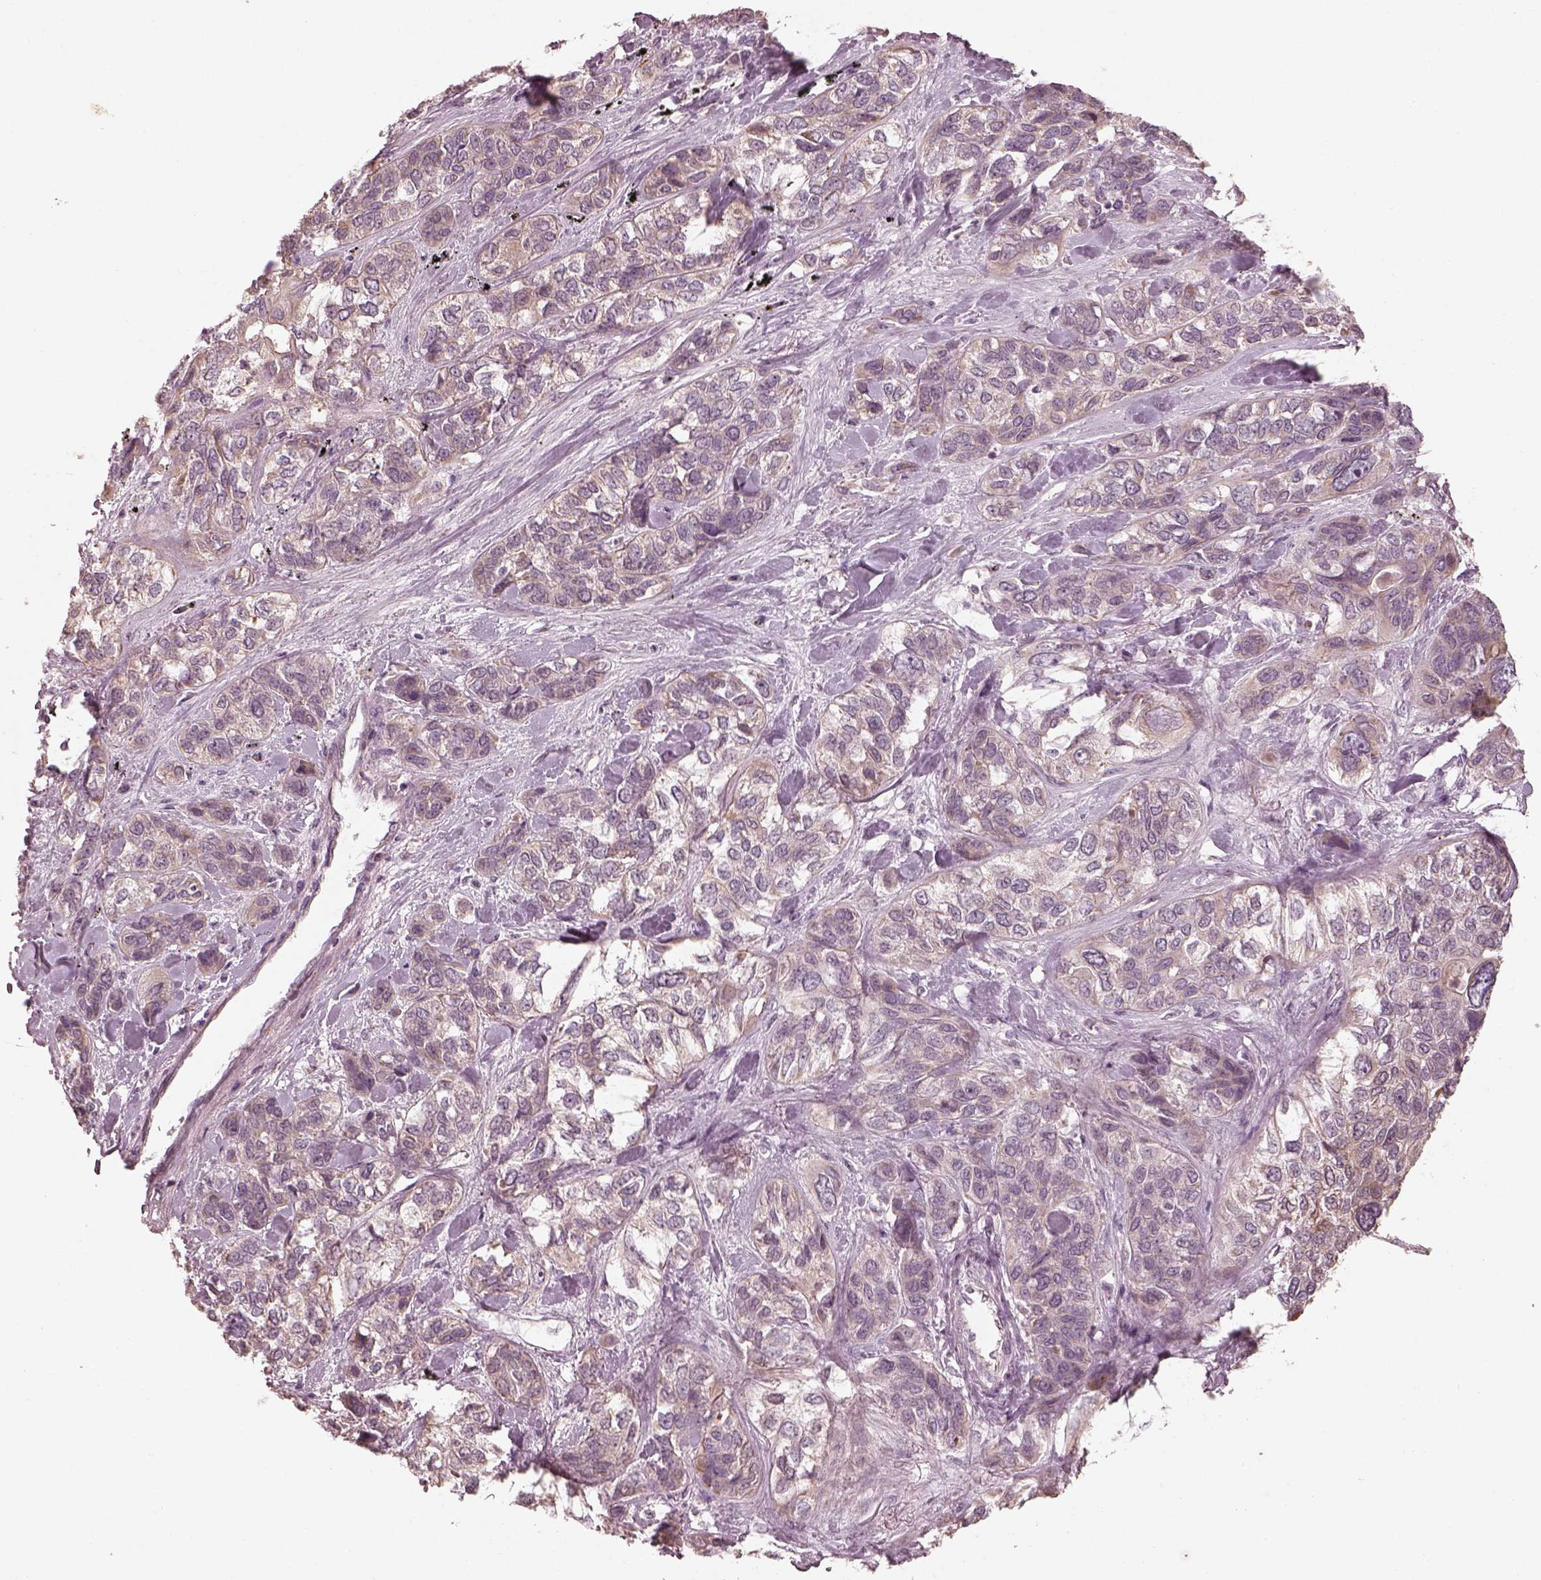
{"staining": {"intensity": "weak", "quantity": "<25%", "location": "cytoplasmic/membranous"}, "tissue": "lung cancer", "cell_type": "Tumor cells", "image_type": "cancer", "snomed": [{"axis": "morphology", "description": "Squamous cell carcinoma, NOS"}, {"axis": "topography", "description": "Lung"}], "caption": "The immunohistochemistry (IHC) micrograph has no significant expression in tumor cells of squamous cell carcinoma (lung) tissue.", "gene": "SLC25A46", "patient": {"sex": "female", "age": 70}}